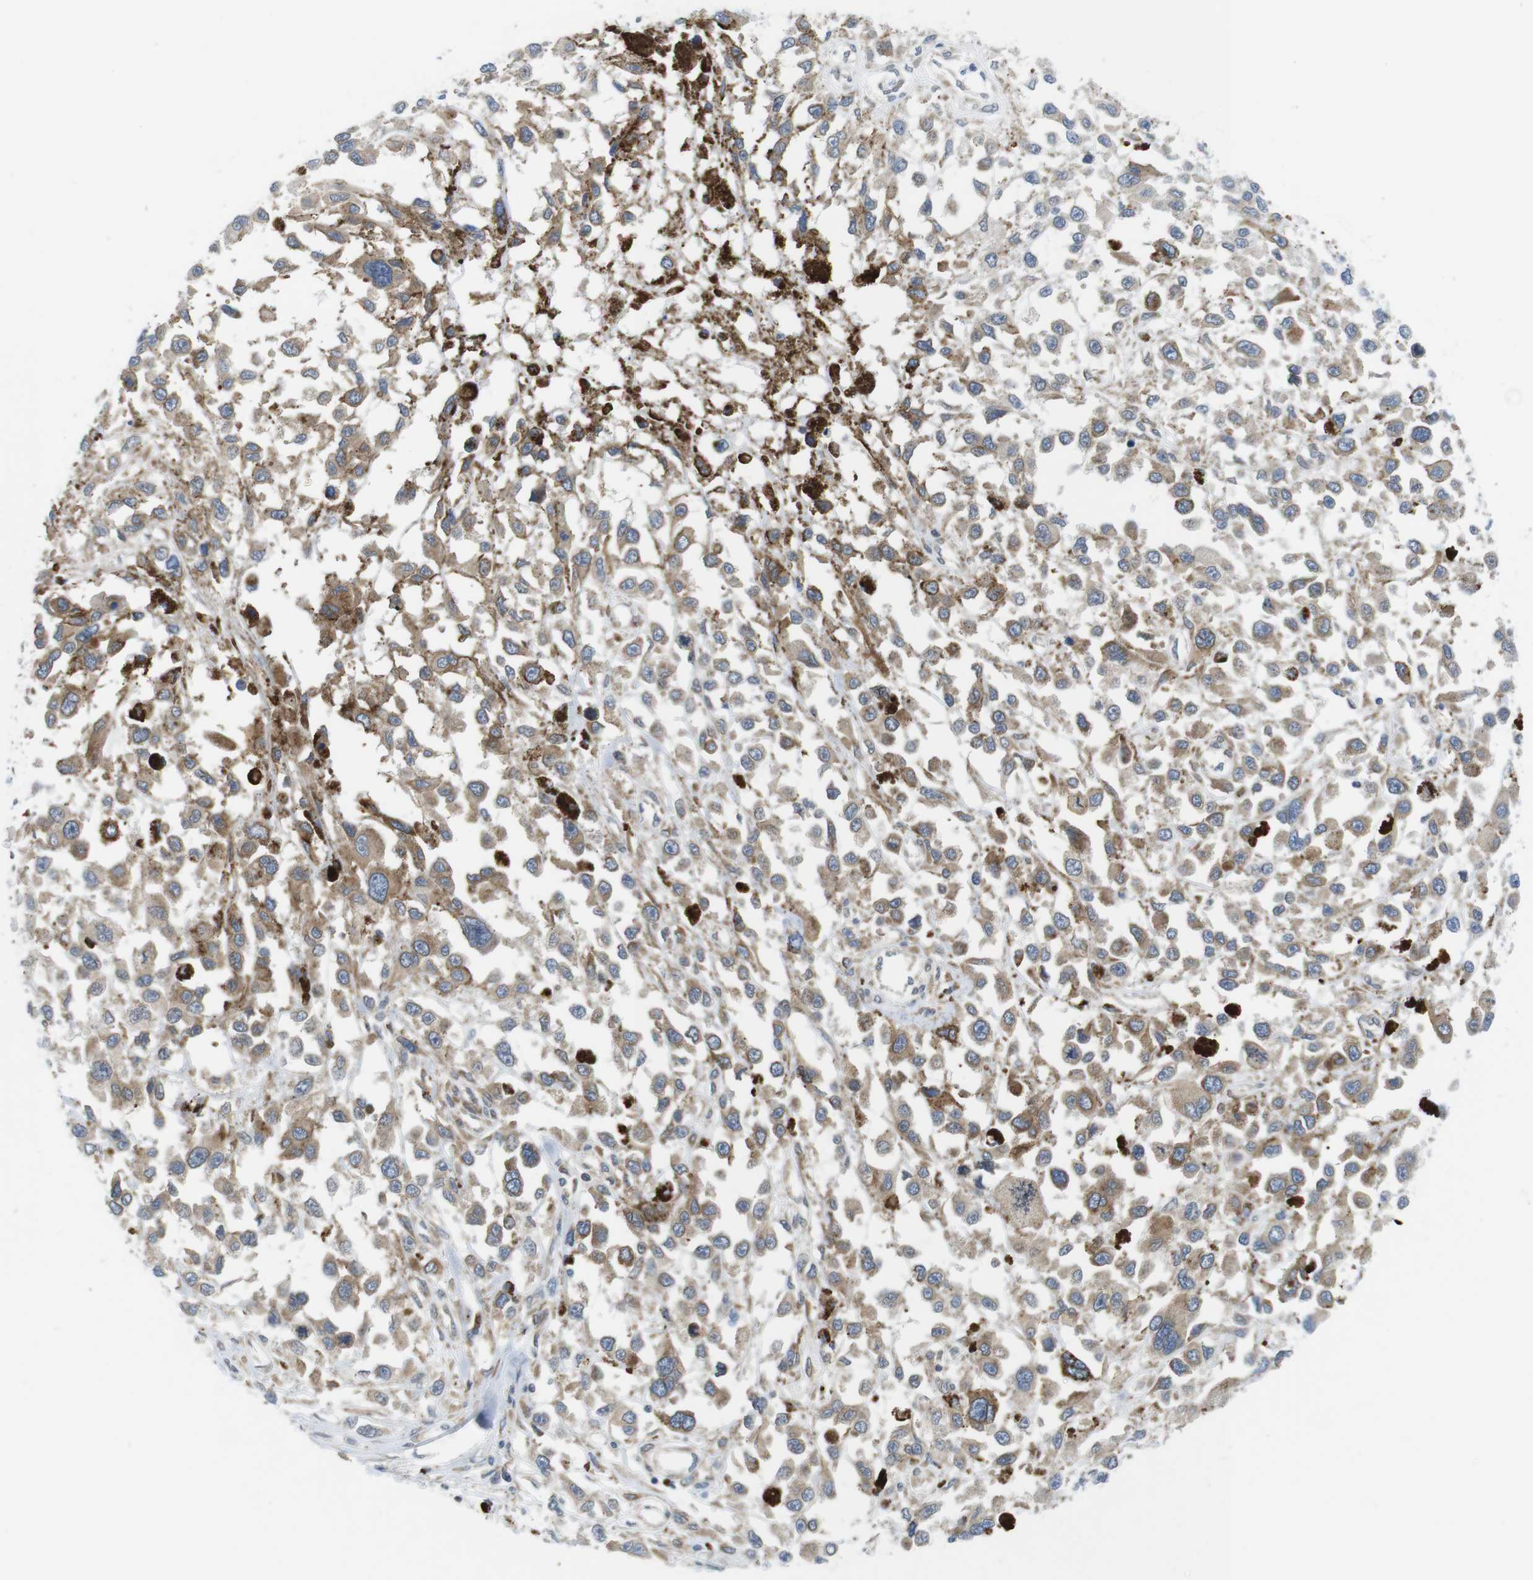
{"staining": {"intensity": "moderate", "quantity": "25%-75%", "location": "cytoplasmic/membranous"}, "tissue": "melanoma", "cell_type": "Tumor cells", "image_type": "cancer", "snomed": [{"axis": "morphology", "description": "Malignant melanoma, Metastatic site"}, {"axis": "topography", "description": "Lymph node"}], "caption": "Melanoma stained with immunohistochemistry reveals moderate cytoplasmic/membranous expression in about 25%-75% of tumor cells.", "gene": "ERGIC3", "patient": {"sex": "male", "age": 59}}